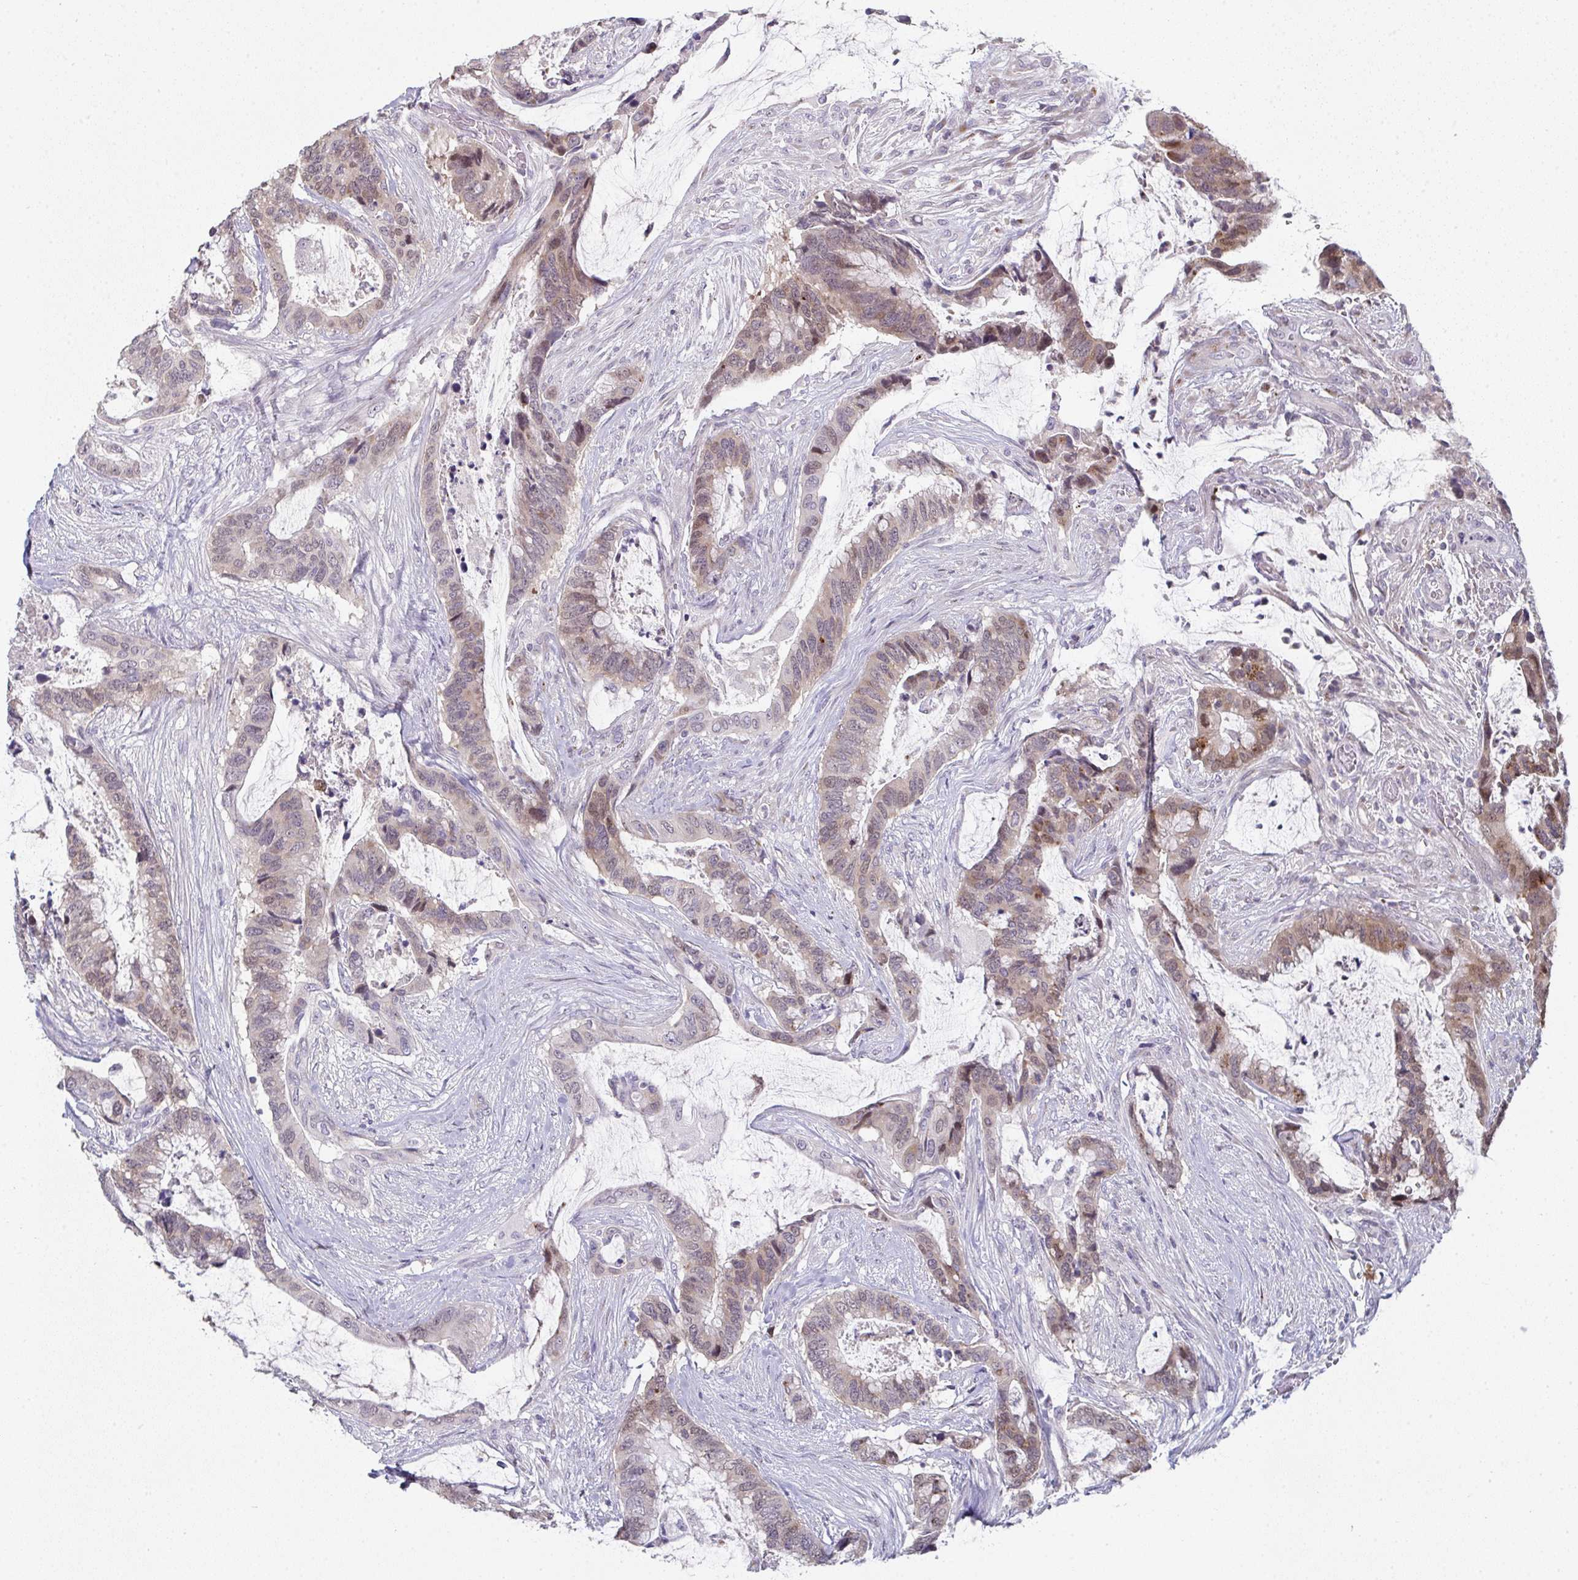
{"staining": {"intensity": "weak", "quantity": "25%-75%", "location": "cytoplasmic/membranous,nuclear"}, "tissue": "colorectal cancer", "cell_type": "Tumor cells", "image_type": "cancer", "snomed": [{"axis": "morphology", "description": "Adenocarcinoma, NOS"}, {"axis": "topography", "description": "Rectum"}], "caption": "Immunohistochemistry of human colorectal adenocarcinoma reveals low levels of weak cytoplasmic/membranous and nuclear positivity in about 25%-75% of tumor cells.", "gene": "A1CF", "patient": {"sex": "female", "age": 59}}